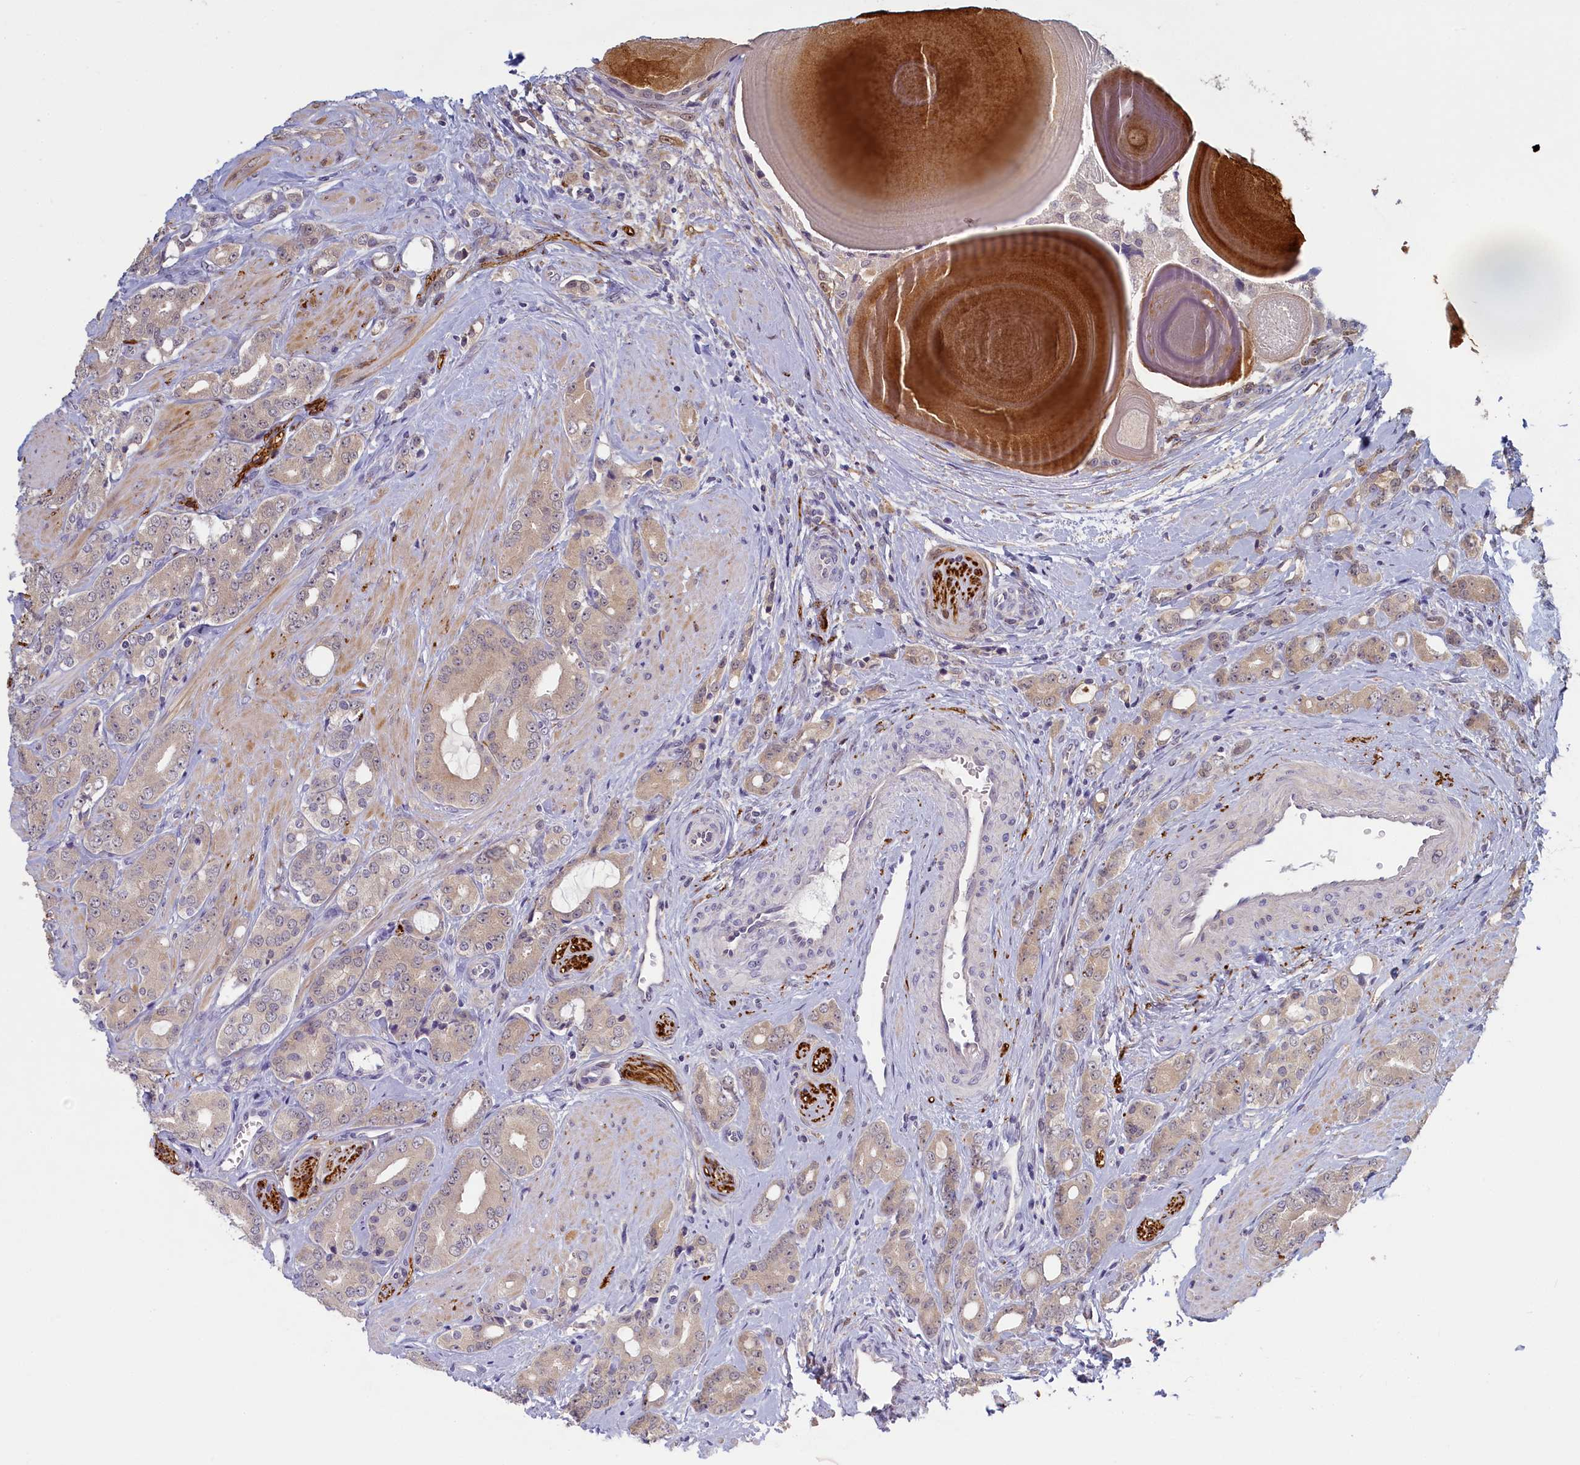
{"staining": {"intensity": "weak", "quantity": "<25%", "location": "cytoplasmic/membranous"}, "tissue": "prostate cancer", "cell_type": "Tumor cells", "image_type": "cancer", "snomed": [{"axis": "morphology", "description": "Adenocarcinoma, High grade"}, {"axis": "topography", "description": "Prostate"}], "caption": "The immunohistochemistry (IHC) micrograph has no significant positivity in tumor cells of prostate cancer (high-grade adenocarcinoma) tissue. Nuclei are stained in blue.", "gene": "UCHL3", "patient": {"sex": "male", "age": 62}}